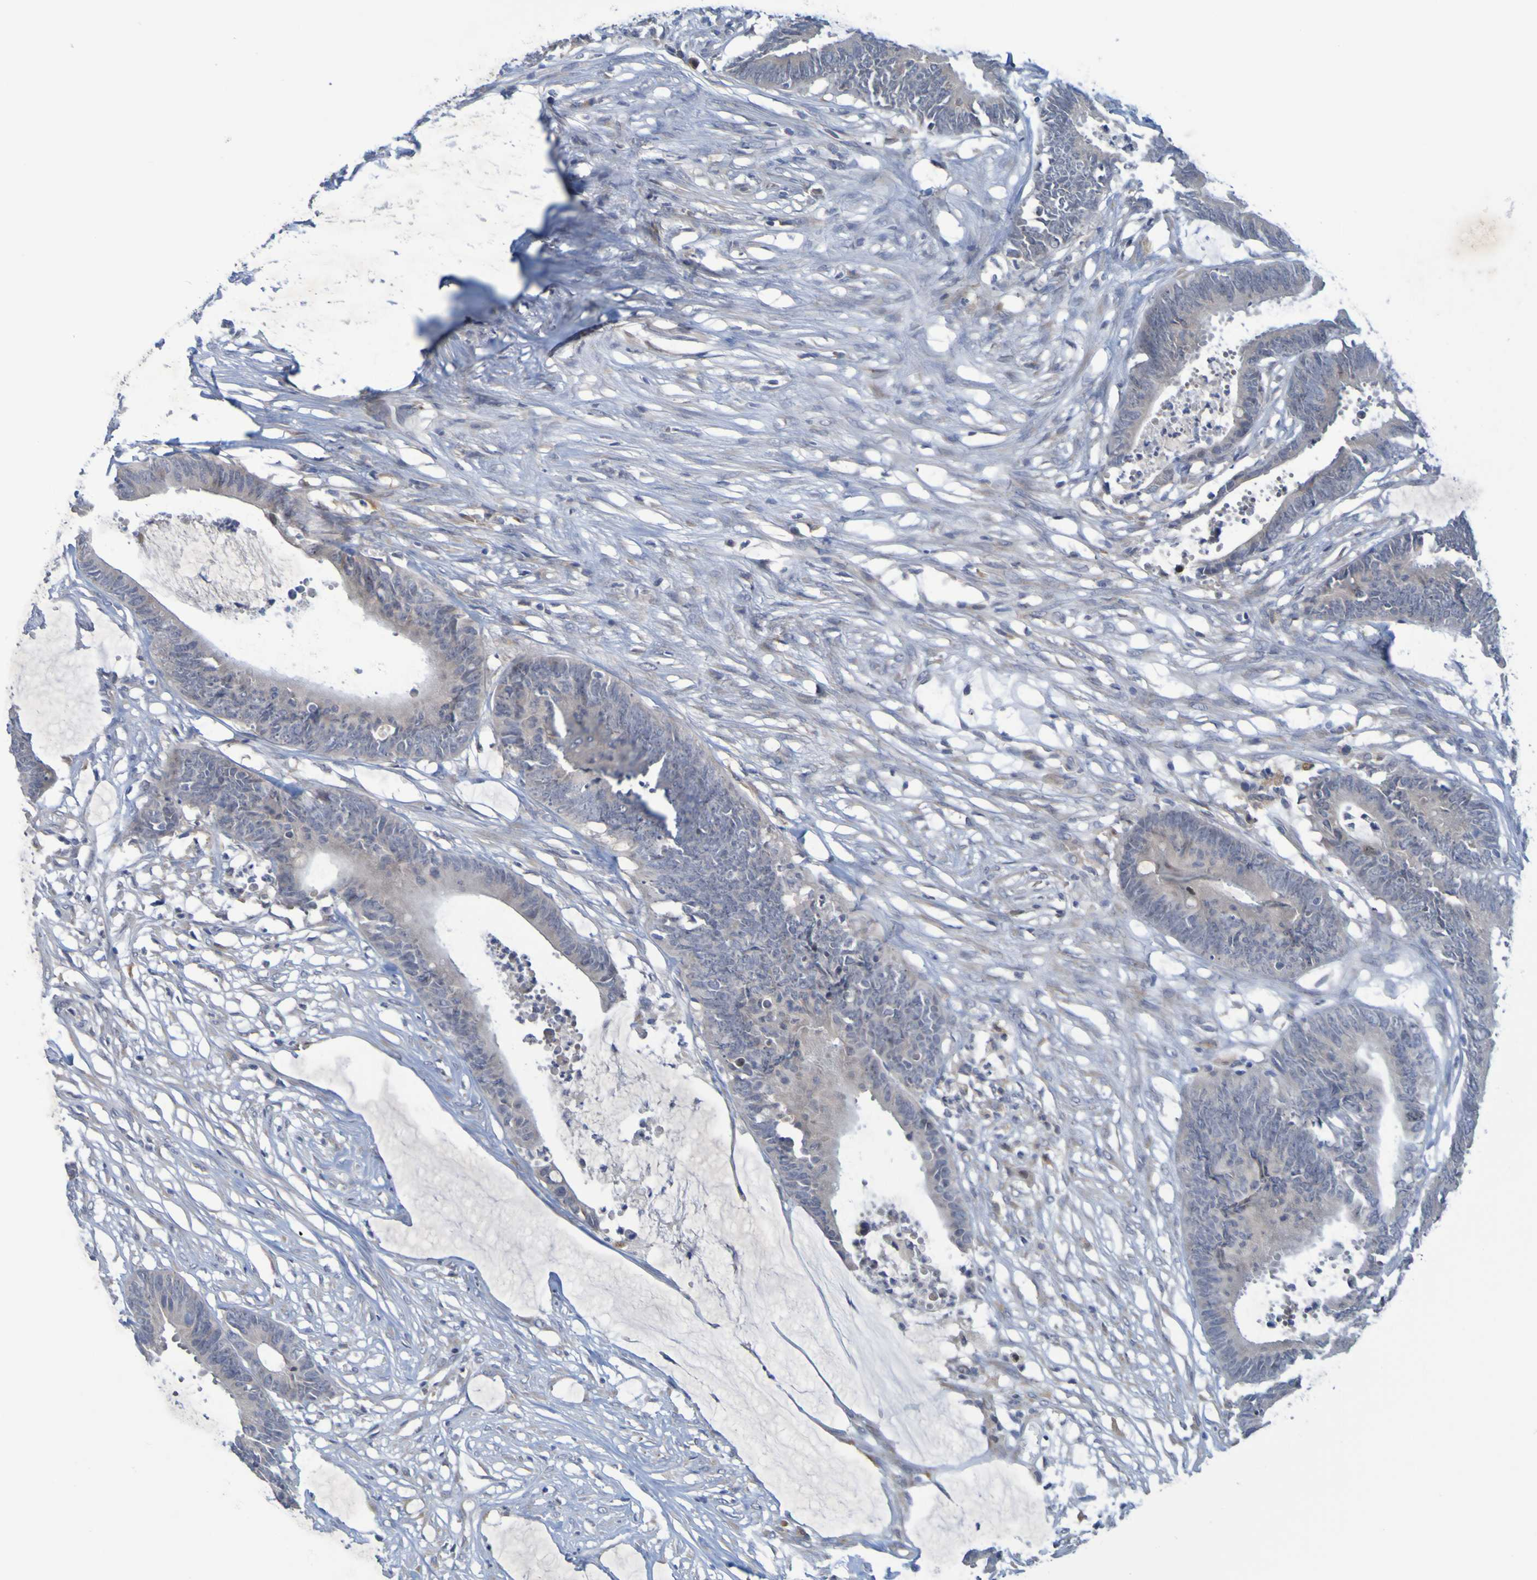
{"staining": {"intensity": "weak", "quantity": "<25%", "location": "cytoplasmic/membranous"}, "tissue": "colorectal cancer", "cell_type": "Tumor cells", "image_type": "cancer", "snomed": [{"axis": "morphology", "description": "Adenocarcinoma, NOS"}, {"axis": "topography", "description": "Rectum"}], "caption": "This is an immunohistochemistry (IHC) photomicrograph of human colorectal adenocarcinoma. There is no positivity in tumor cells.", "gene": "LILRB5", "patient": {"sex": "female", "age": 66}}